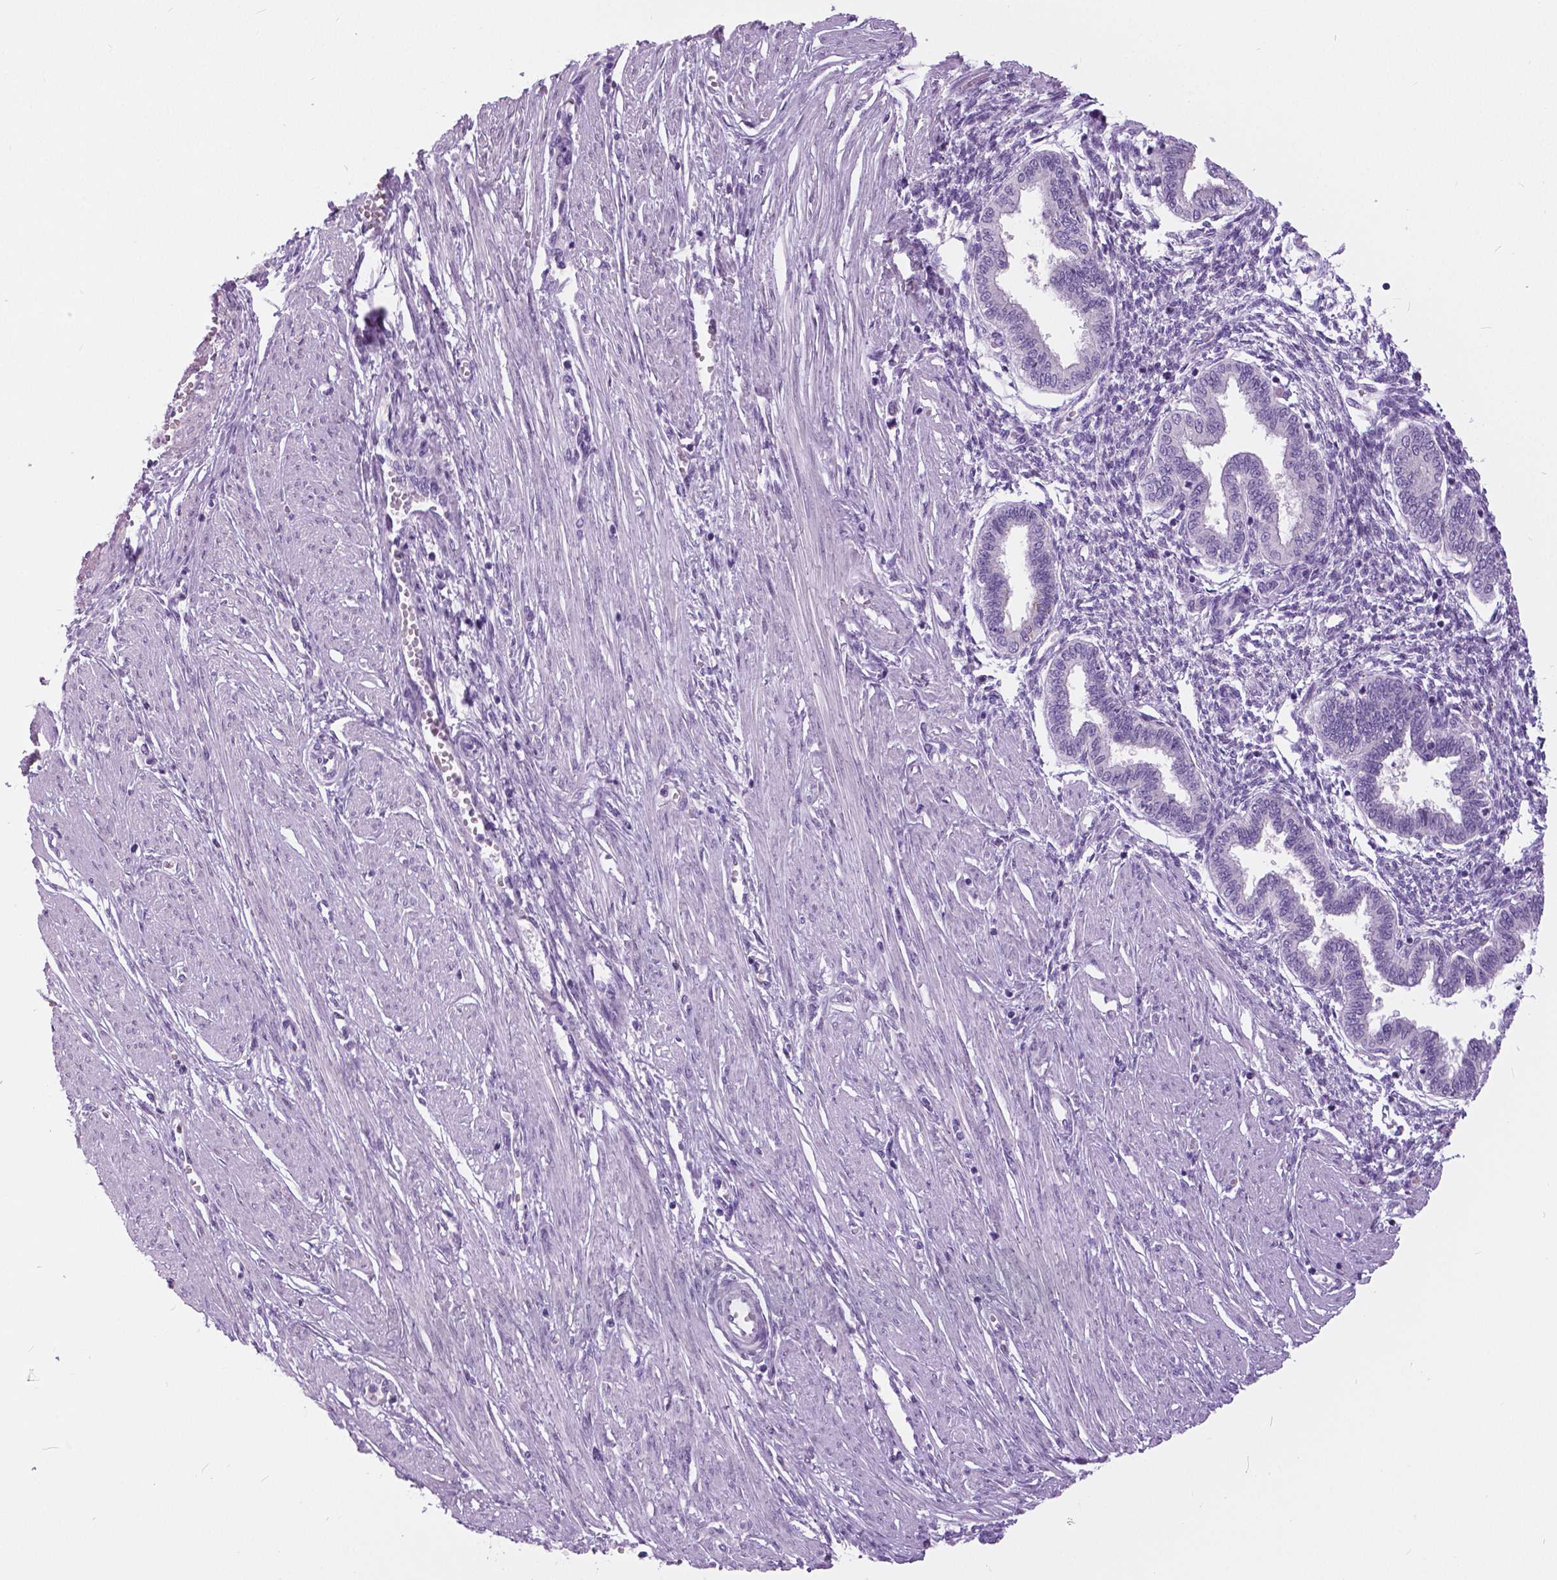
{"staining": {"intensity": "negative", "quantity": "none", "location": "none"}, "tissue": "endometrium", "cell_type": "Cells in endometrial stroma", "image_type": "normal", "snomed": [{"axis": "morphology", "description": "Normal tissue, NOS"}, {"axis": "topography", "description": "Endometrium"}], "caption": "Immunohistochemistry (IHC) image of normal endometrium: human endometrium stained with DAB (3,3'-diaminobenzidine) reveals no significant protein staining in cells in endometrial stroma.", "gene": "TP53TG5", "patient": {"sex": "female", "age": 33}}